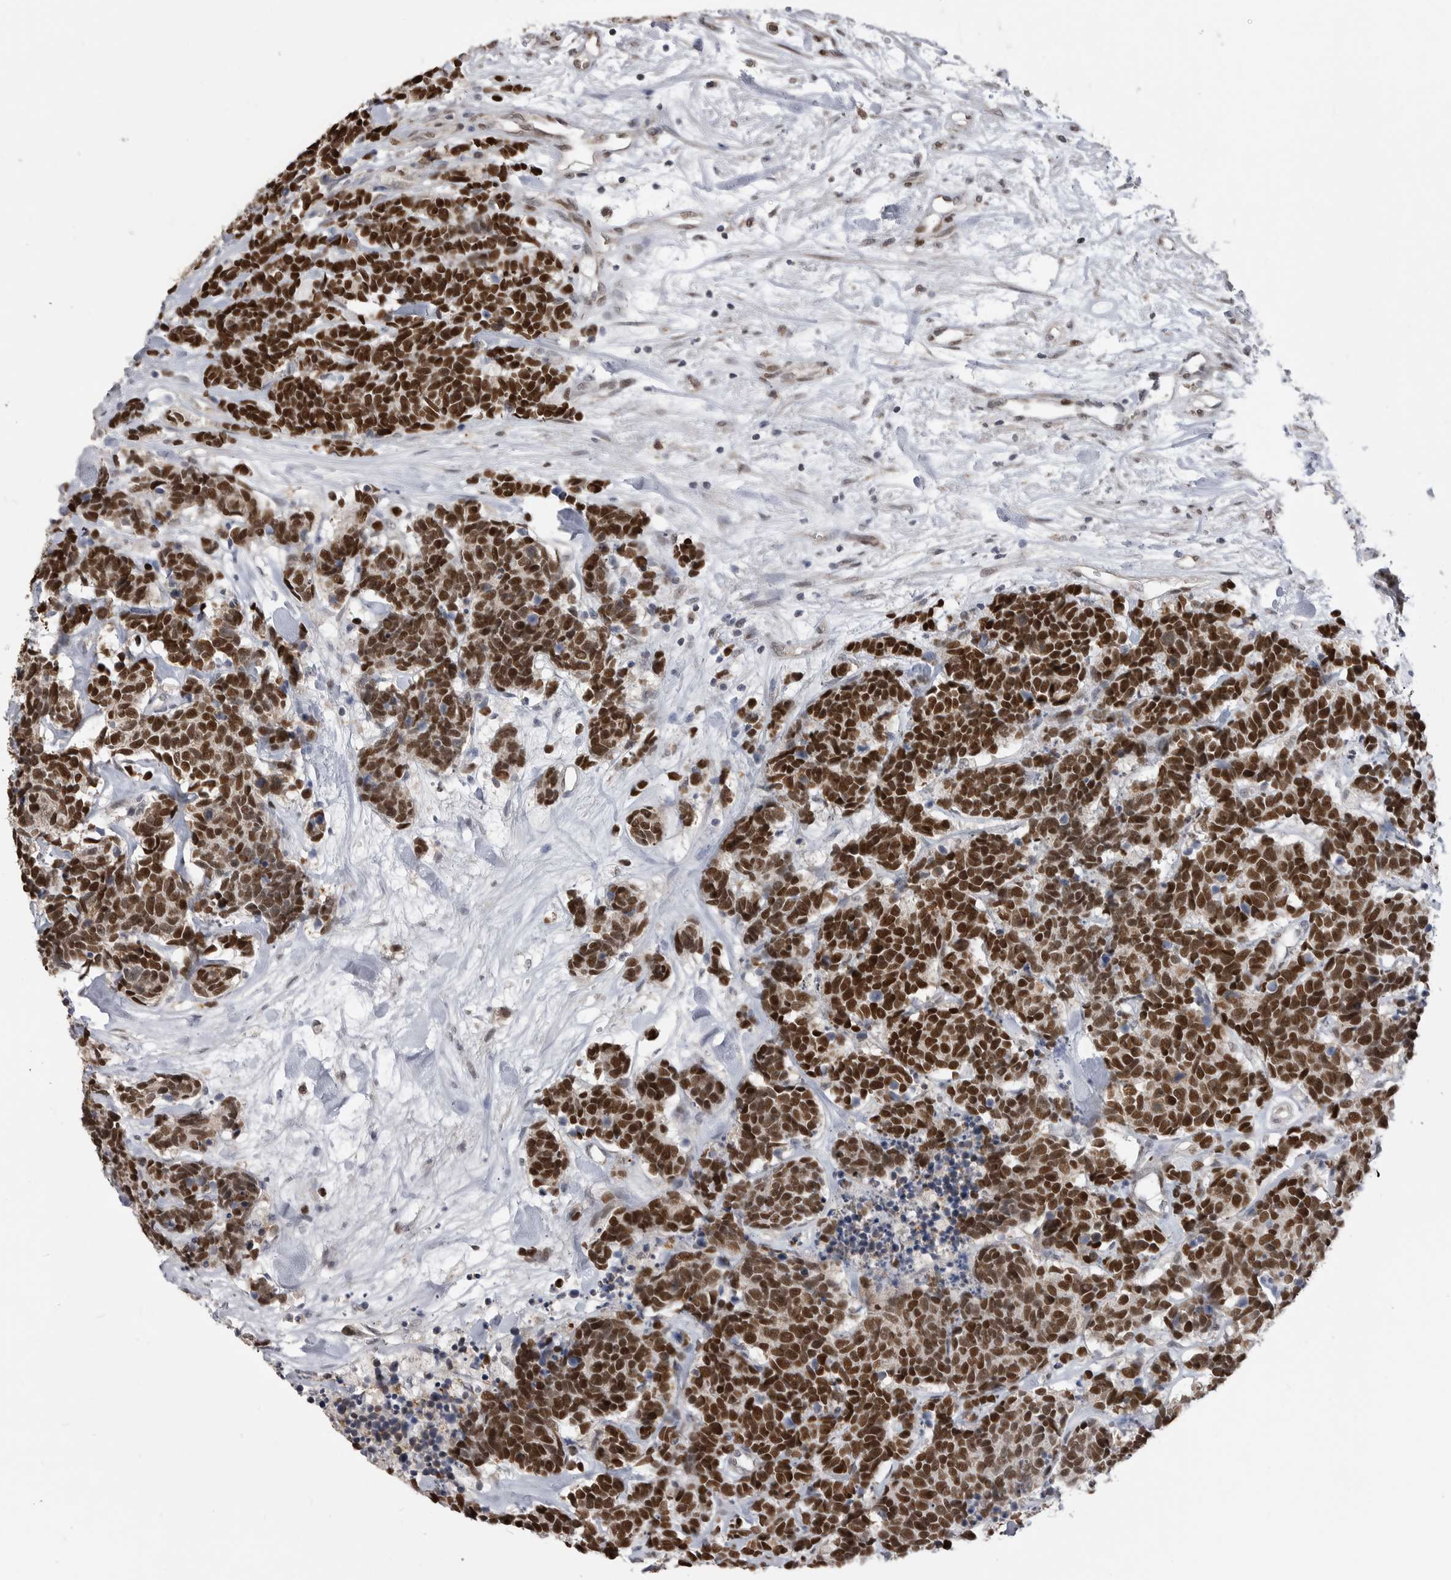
{"staining": {"intensity": "strong", "quantity": ">75%", "location": "nuclear"}, "tissue": "carcinoid", "cell_type": "Tumor cells", "image_type": "cancer", "snomed": [{"axis": "morphology", "description": "Carcinoma, NOS"}, {"axis": "morphology", "description": "Carcinoid, malignant, NOS"}, {"axis": "topography", "description": "Urinary bladder"}], "caption": "Immunohistochemistry (DAB (3,3'-diaminobenzidine)) staining of human carcinoid exhibits strong nuclear protein positivity in about >75% of tumor cells.", "gene": "SMARCC1", "patient": {"sex": "male", "age": 57}}